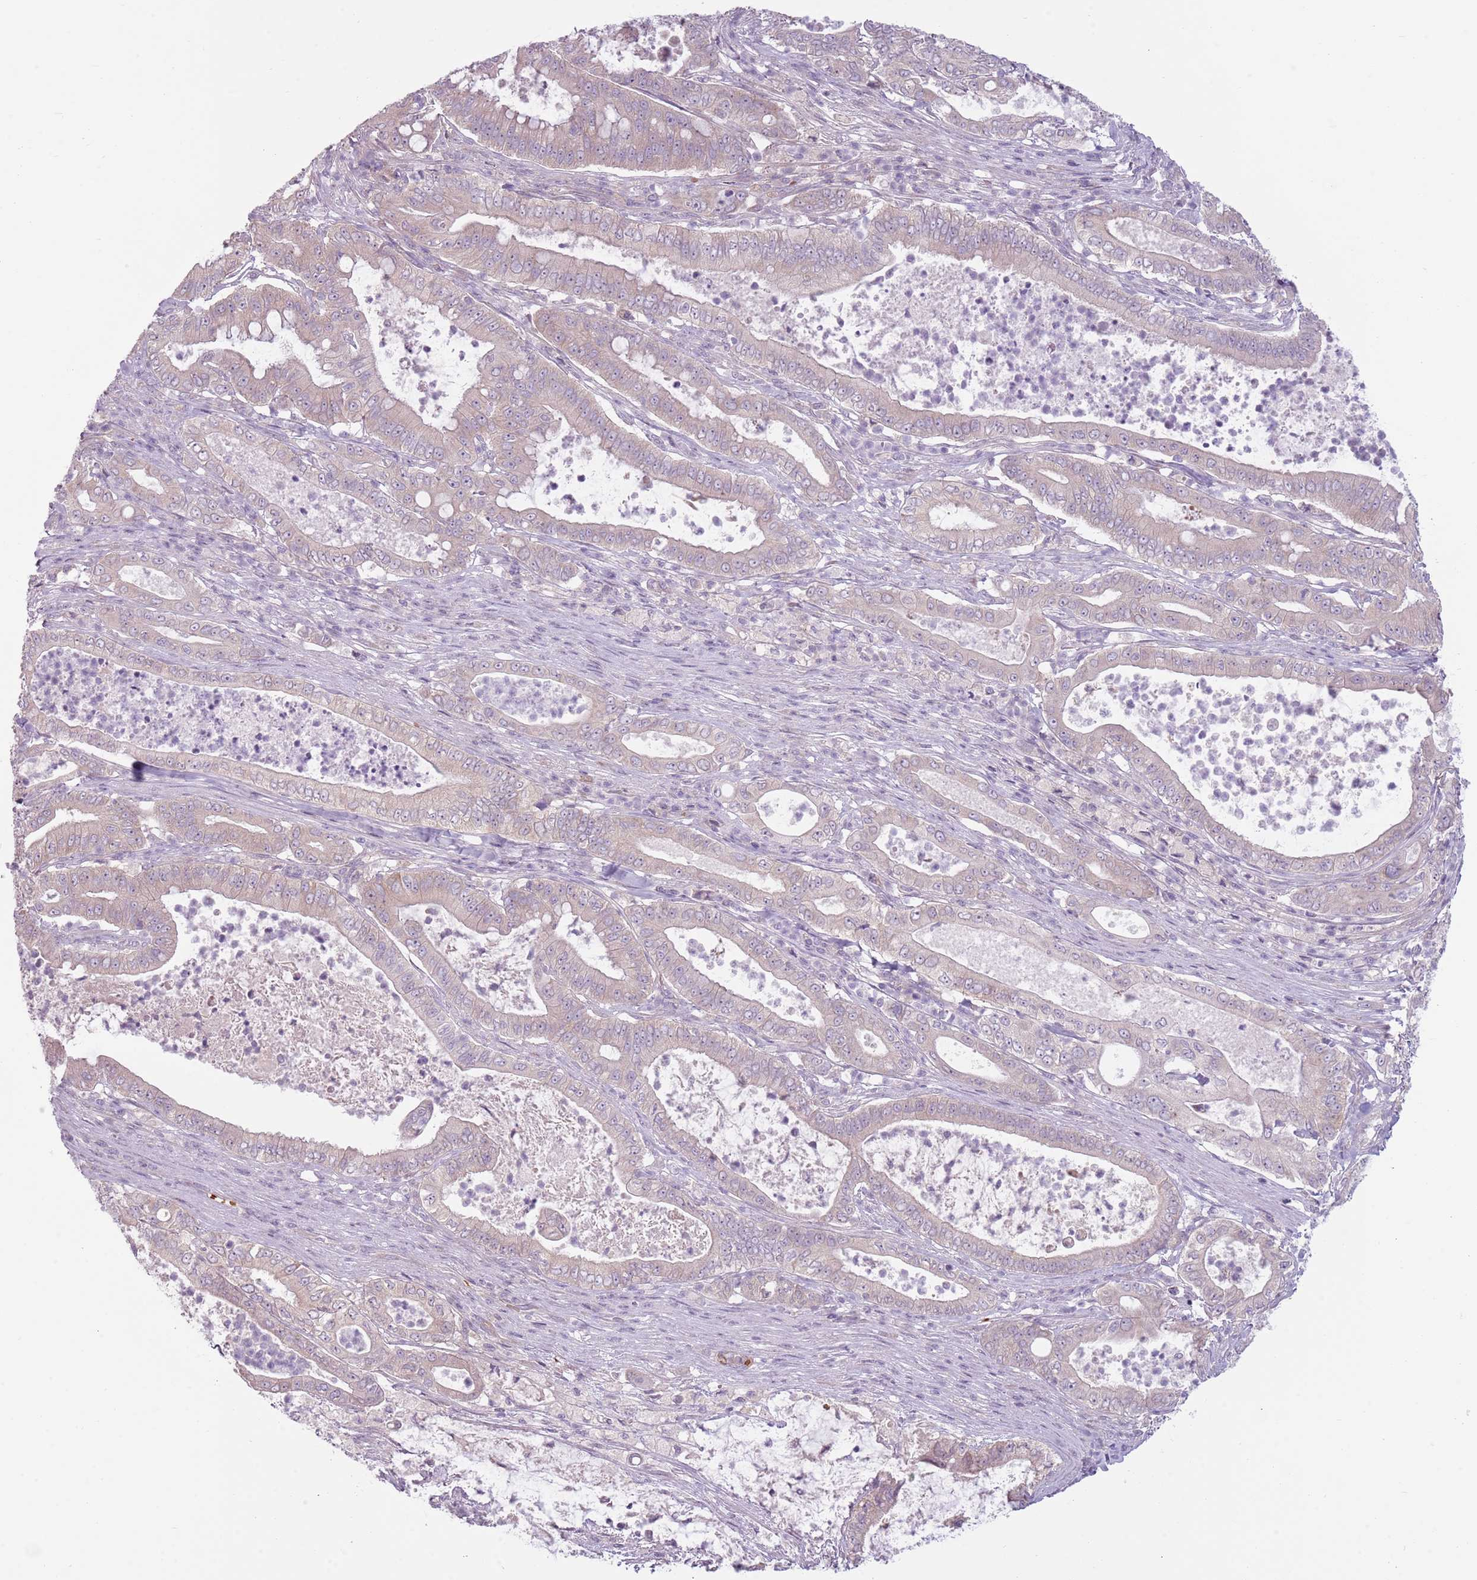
{"staining": {"intensity": "weak", "quantity": "25%-75%", "location": "cytoplasmic/membranous"}, "tissue": "pancreatic cancer", "cell_type": "Tumor cells", "image_type": "cancer", "snomed": [{"axis": "morphology", "description": "Adenocarcinoma, NOS"}, {"axis": "topography", "description": "Pancreas"}], "caption": "Protein staining shows weak cytoplasmic/membranous staining in approximately 25%-75% of tumor cells in adenocarcinoma (pancreatic). (brown staining indicates protein expression, while blue staining denotes nuclei).", "gene": "HSPA14", "patient": {"sex": "male", "age": 71}}